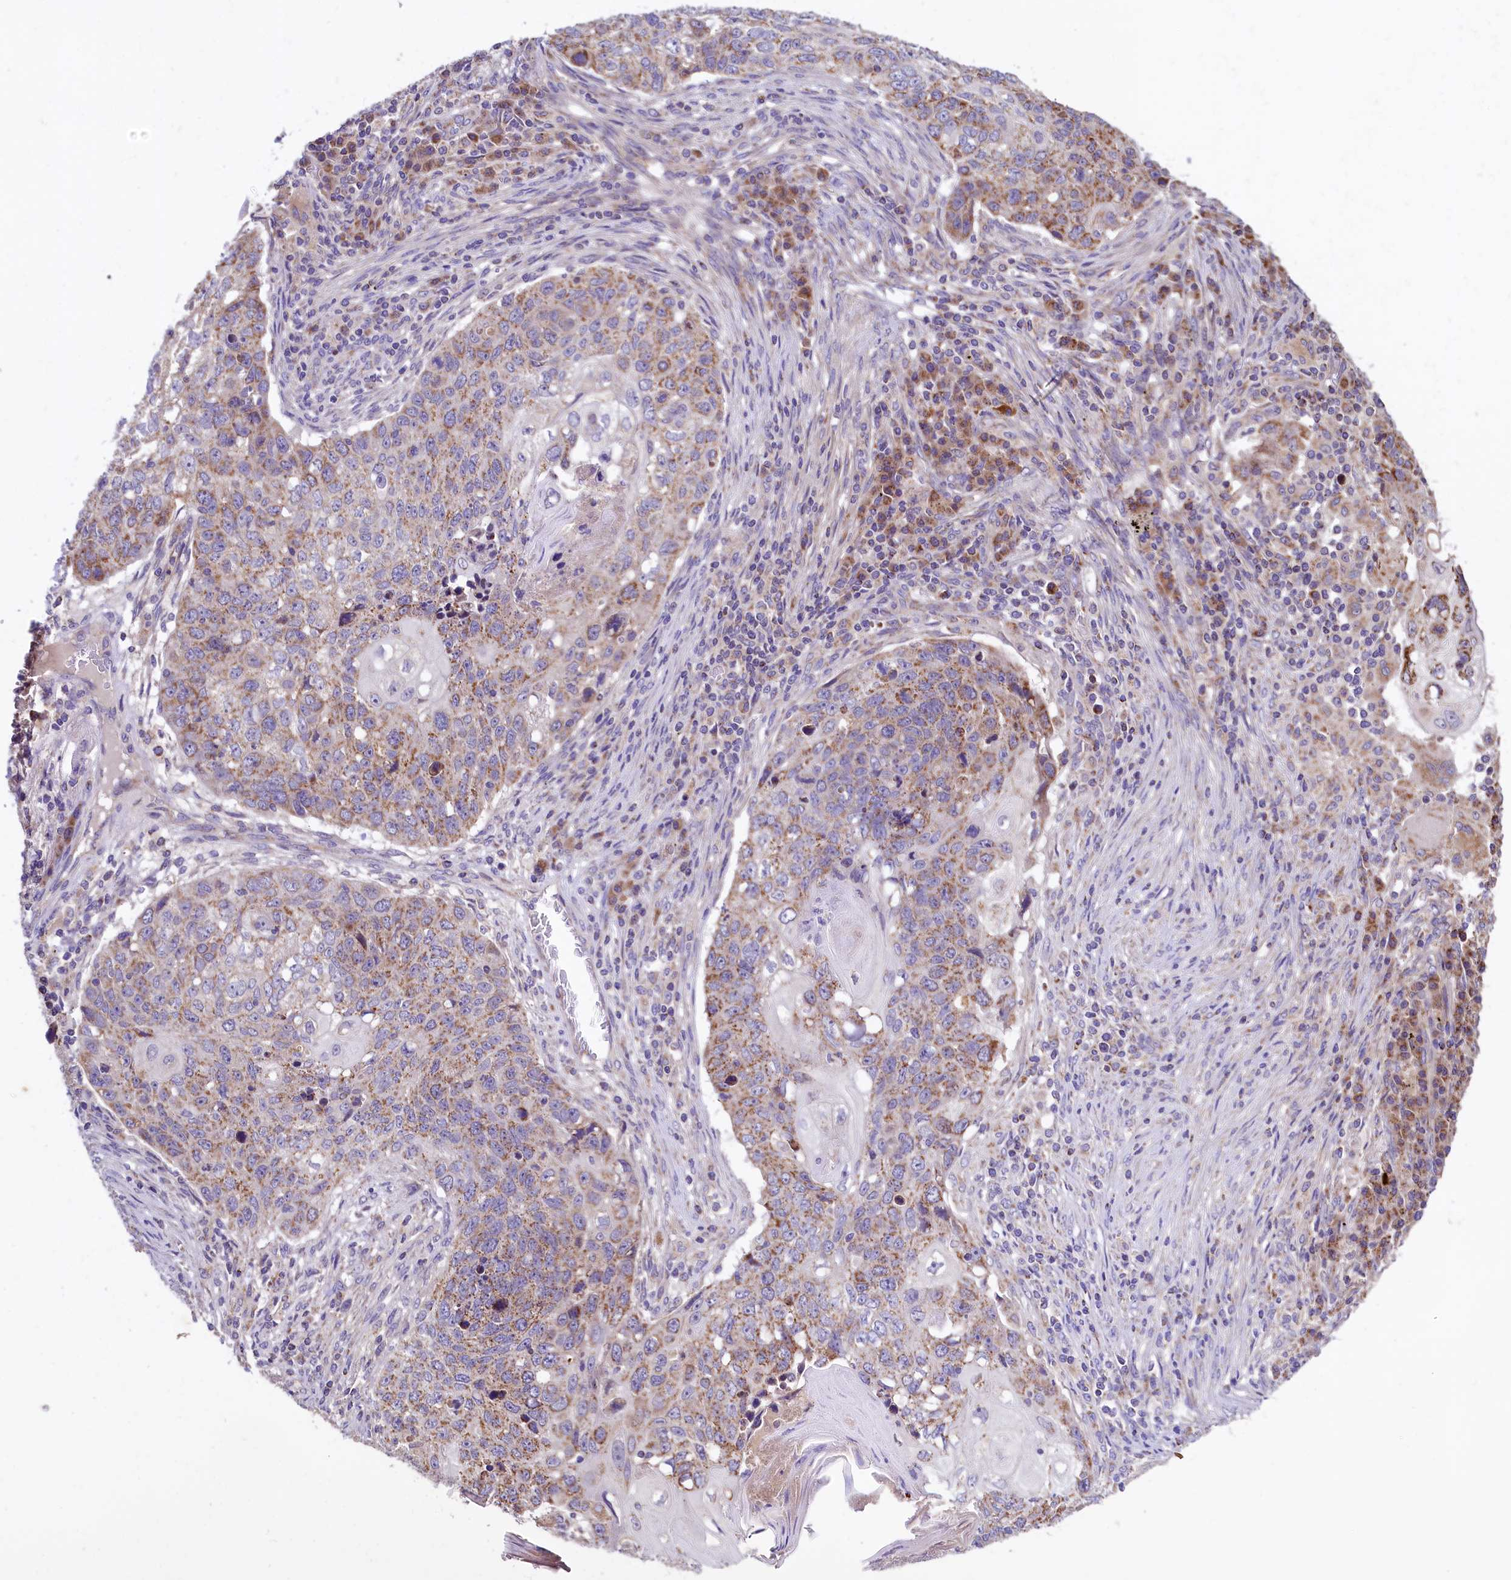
{"staining": {"intensity": "moderate", "quantity": "25%-75%", "location": "cytoplasmic/membranous"}, "tissue": "lung cancer", "cell_type": "Tumor cells", "image_type": "cancer", "snomed": [{"axis": "morphology", "description": "Squamous cell carcinoma, NOS"}, {"axis": "topography", "description": "Lung"}], "caption": "A medium amount of moderate cytoplasmic/membranous expression is appreciated in approximately 25%-75% of tumor cells in lung cancer tissue. Nuclei are stained in blue.", "gene": "STARD5", "patient": {"sex": "female", "age": 63}}